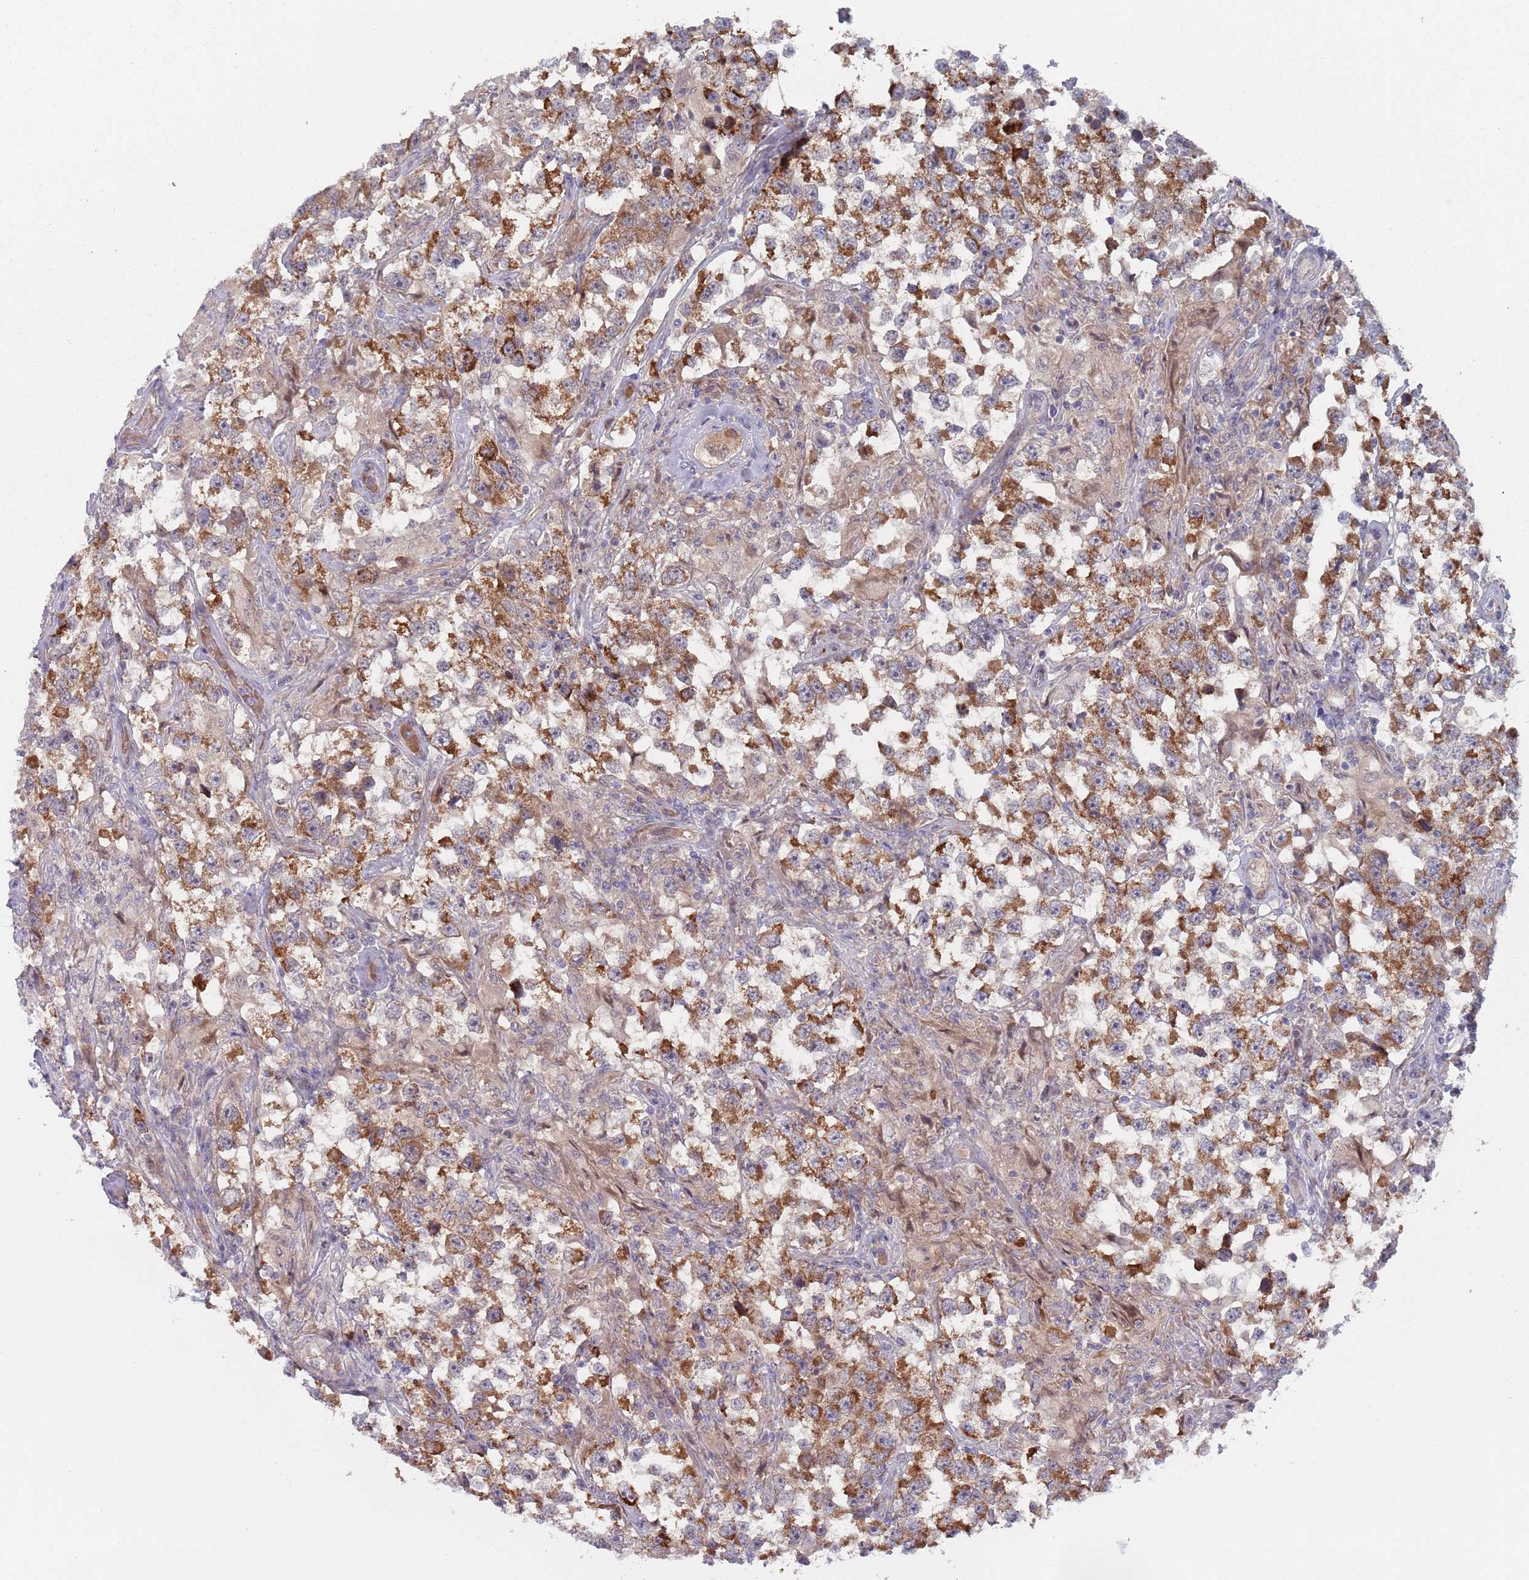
{"staining": {"intensity": "strong", "quantity": "25%-75%", "location": "cytoplasmic/membranous"}, "tissue": "testis cancer", "cell_type": "Tumor cells", "image_type": "cancer", "snomed": [{"axis": "morphology", "description": "Seminoma, NOS"}, {"axis": "topography", "description": "Testis"}], "caption": "Immunohistochemical staining of testis seminoma shows strong cytoplasmic/membranous protein staining in approximately 25%-75% of tumor cells.", "gene": "ZNF140", "patient": {"sex": "male", "age": 46}}